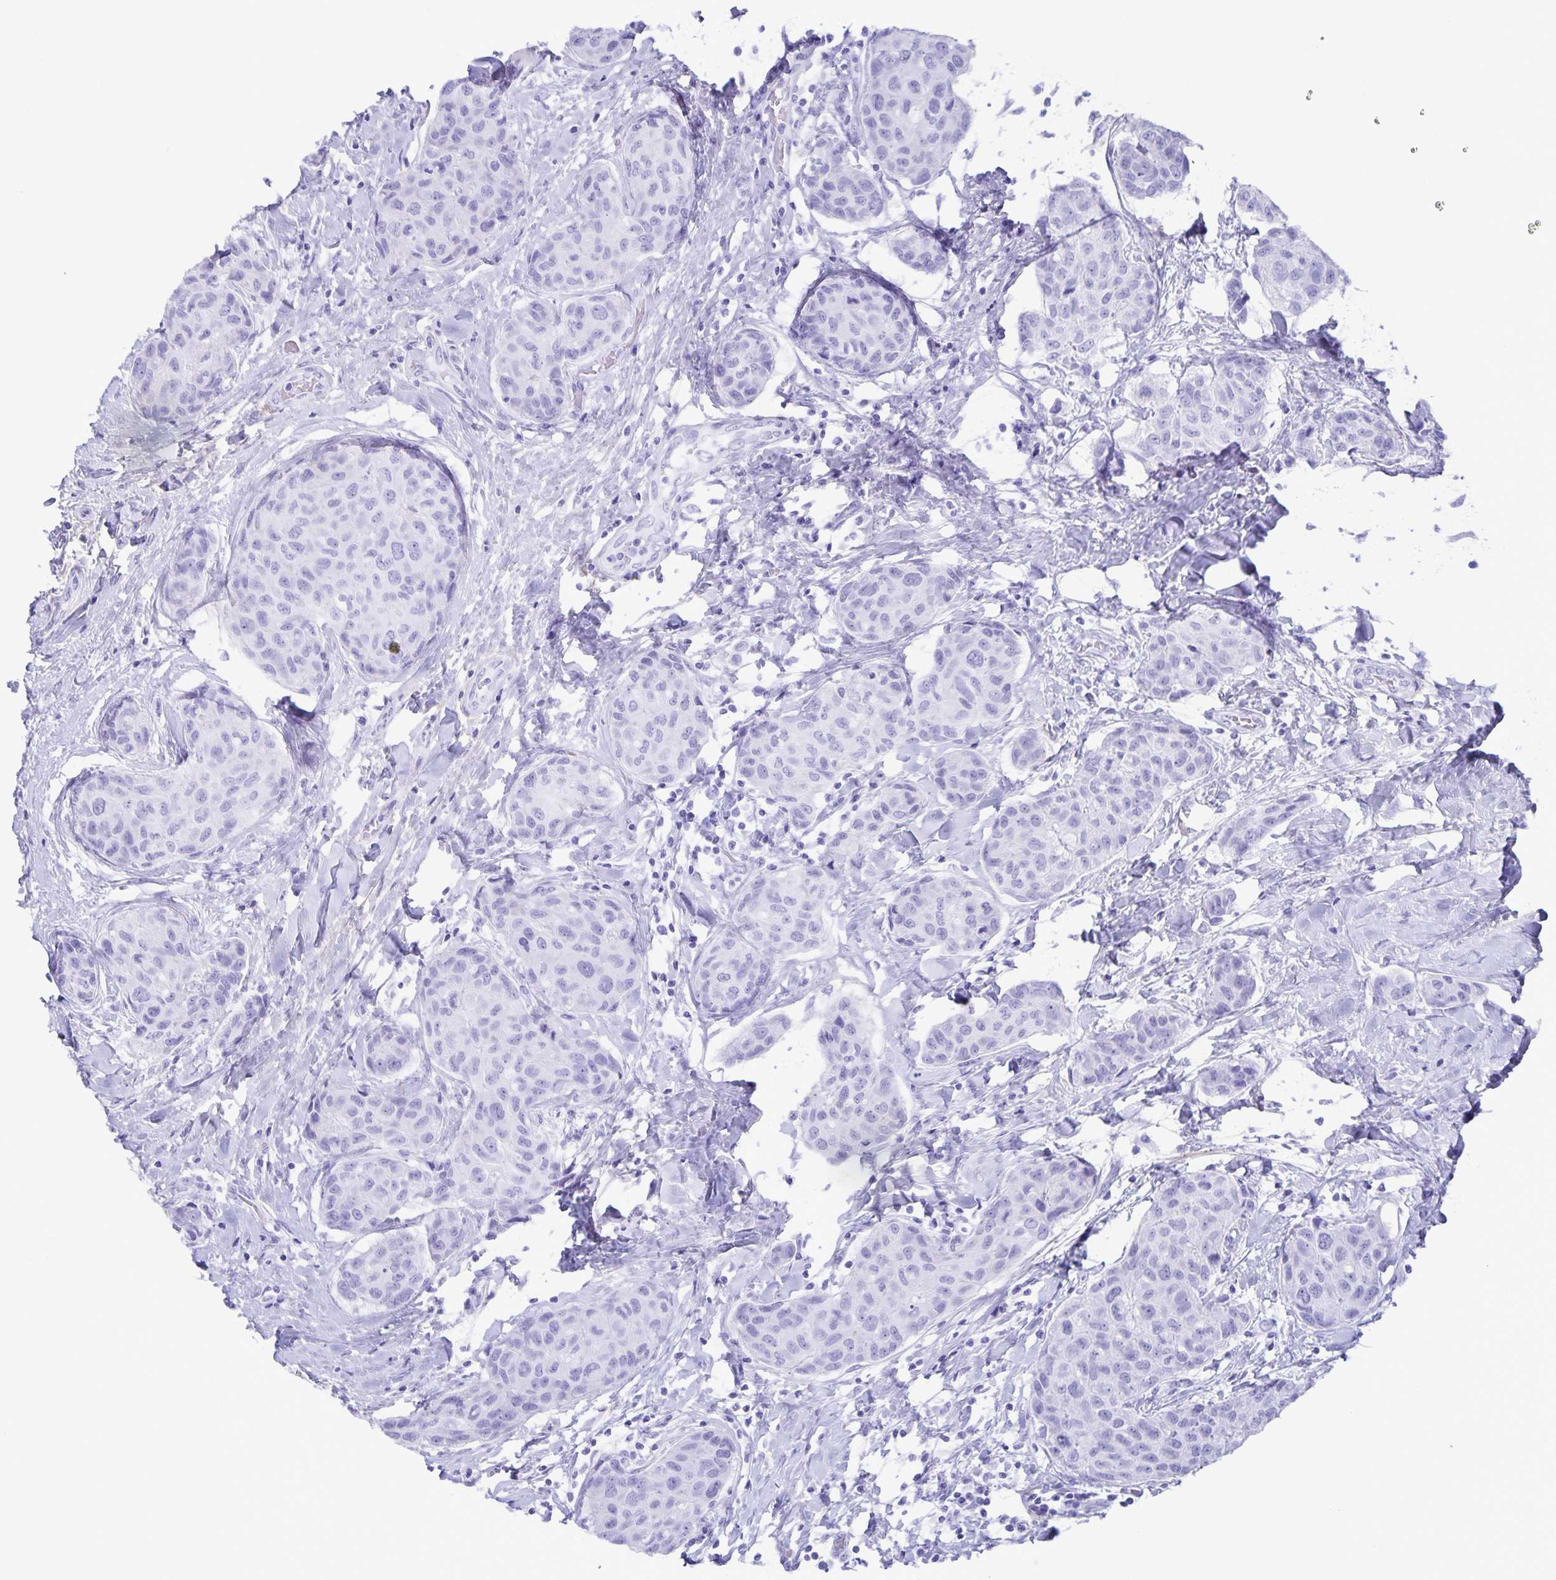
{"staining": {"intensity": "negative", "quantity": "none", "location": "none"}, "tissue": "breast cancer", "cell_type": "Tumor cells", "image_type": "cancer", "snomed": [{"axis": "morphology", "description": "Duct carcinoma"}, {"axis": "topography", "description": "Breast"}], "caption": "Immunohistochemical staining of human breast cancer (infiltrating ductal carcinoma) exhibits no significant expression in tumor cells.", "gene": "AQP4", "patient": {"sex": "female", "age": 80}}